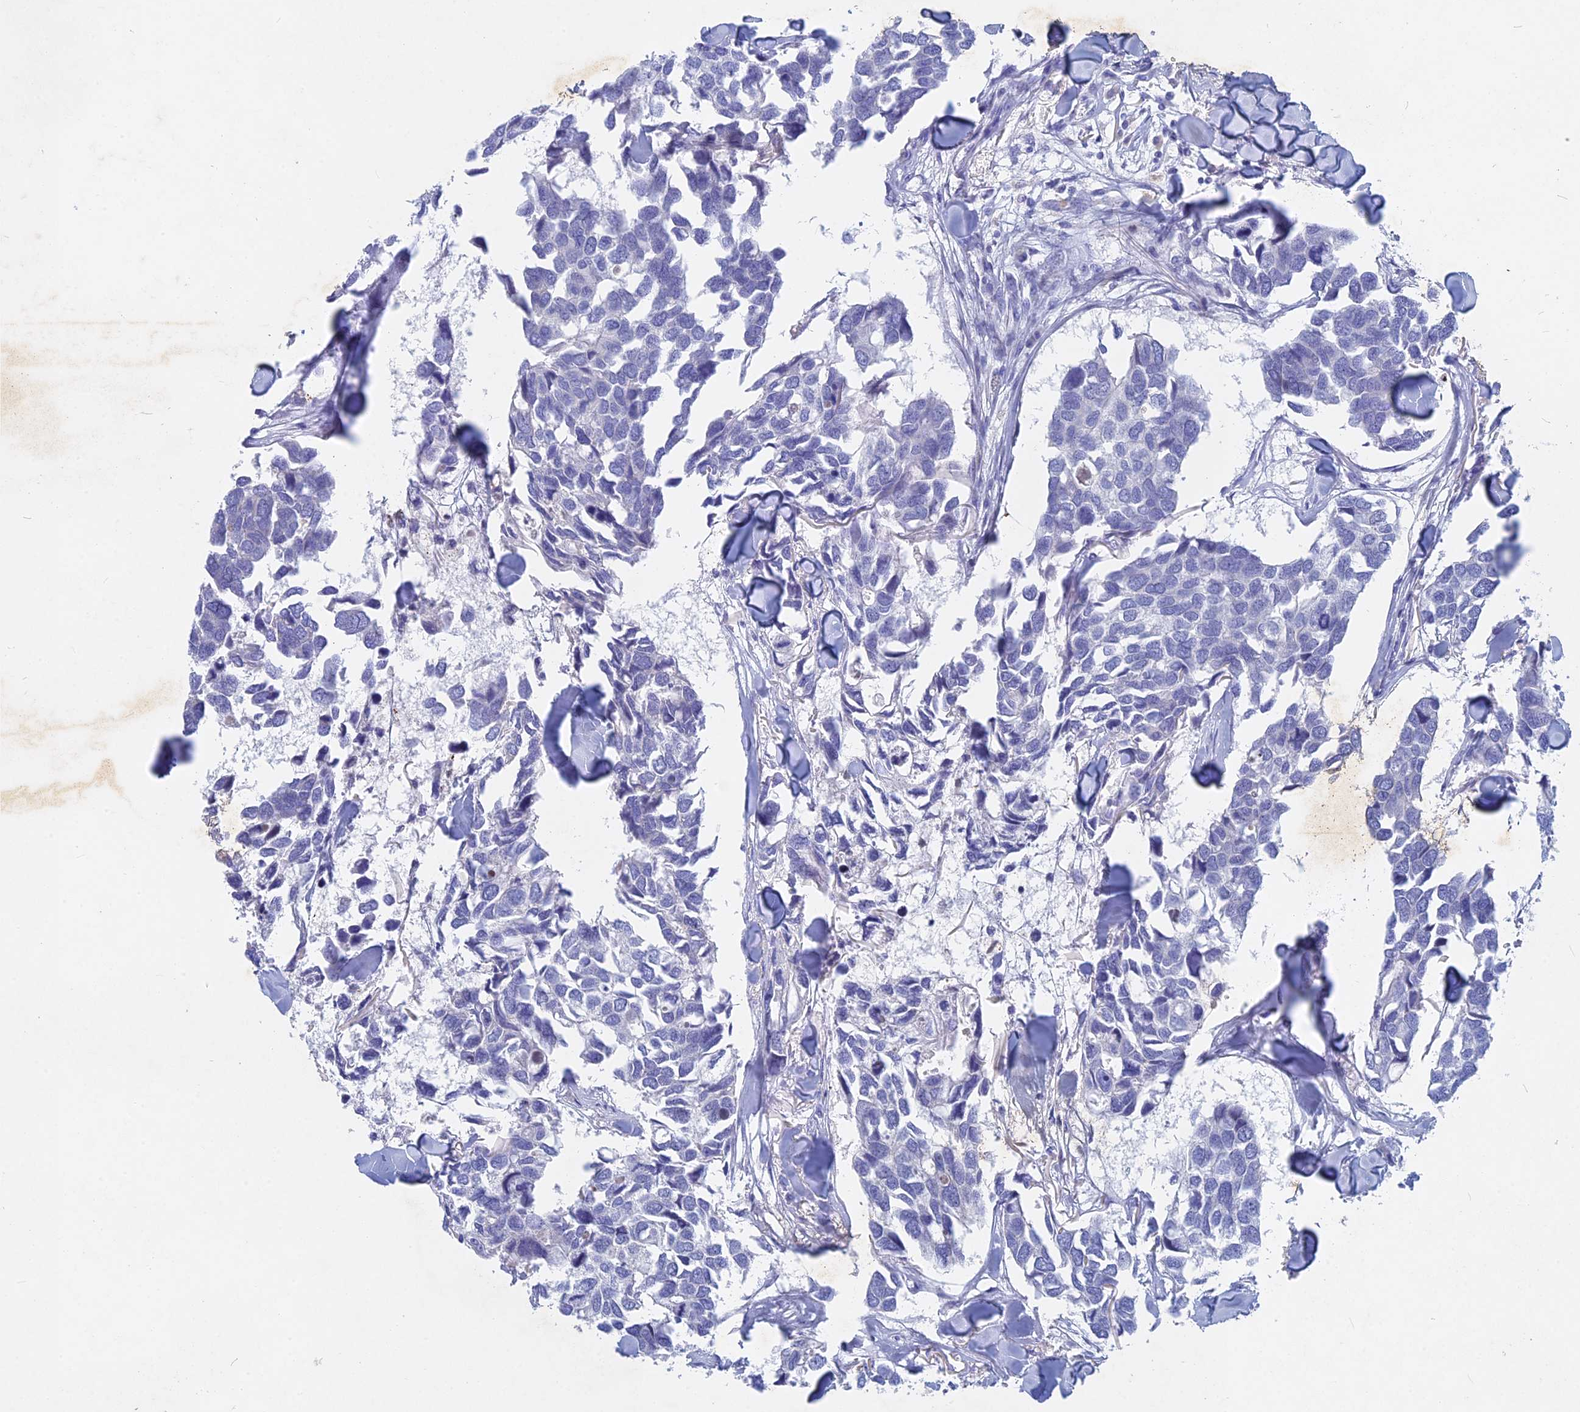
{"staining": {"intensity": "negative", "quantity": "none", "location": "none"}, "tissue": "breast cancer", "cell_type": "Tumor cells", "image_type": "cancer", "snomed": [{"axis": "morphology", "description": "Duct carcinoma"}, {"axis": "topography", "description": "Breast"}], "caption": "The immunohistochemistry histopathology image has no significant expression in tumor cells of breast invasive ductal carcinoma tissue.", "gene": "ACP7", "patient": {"sex": "female", "age": 83}}